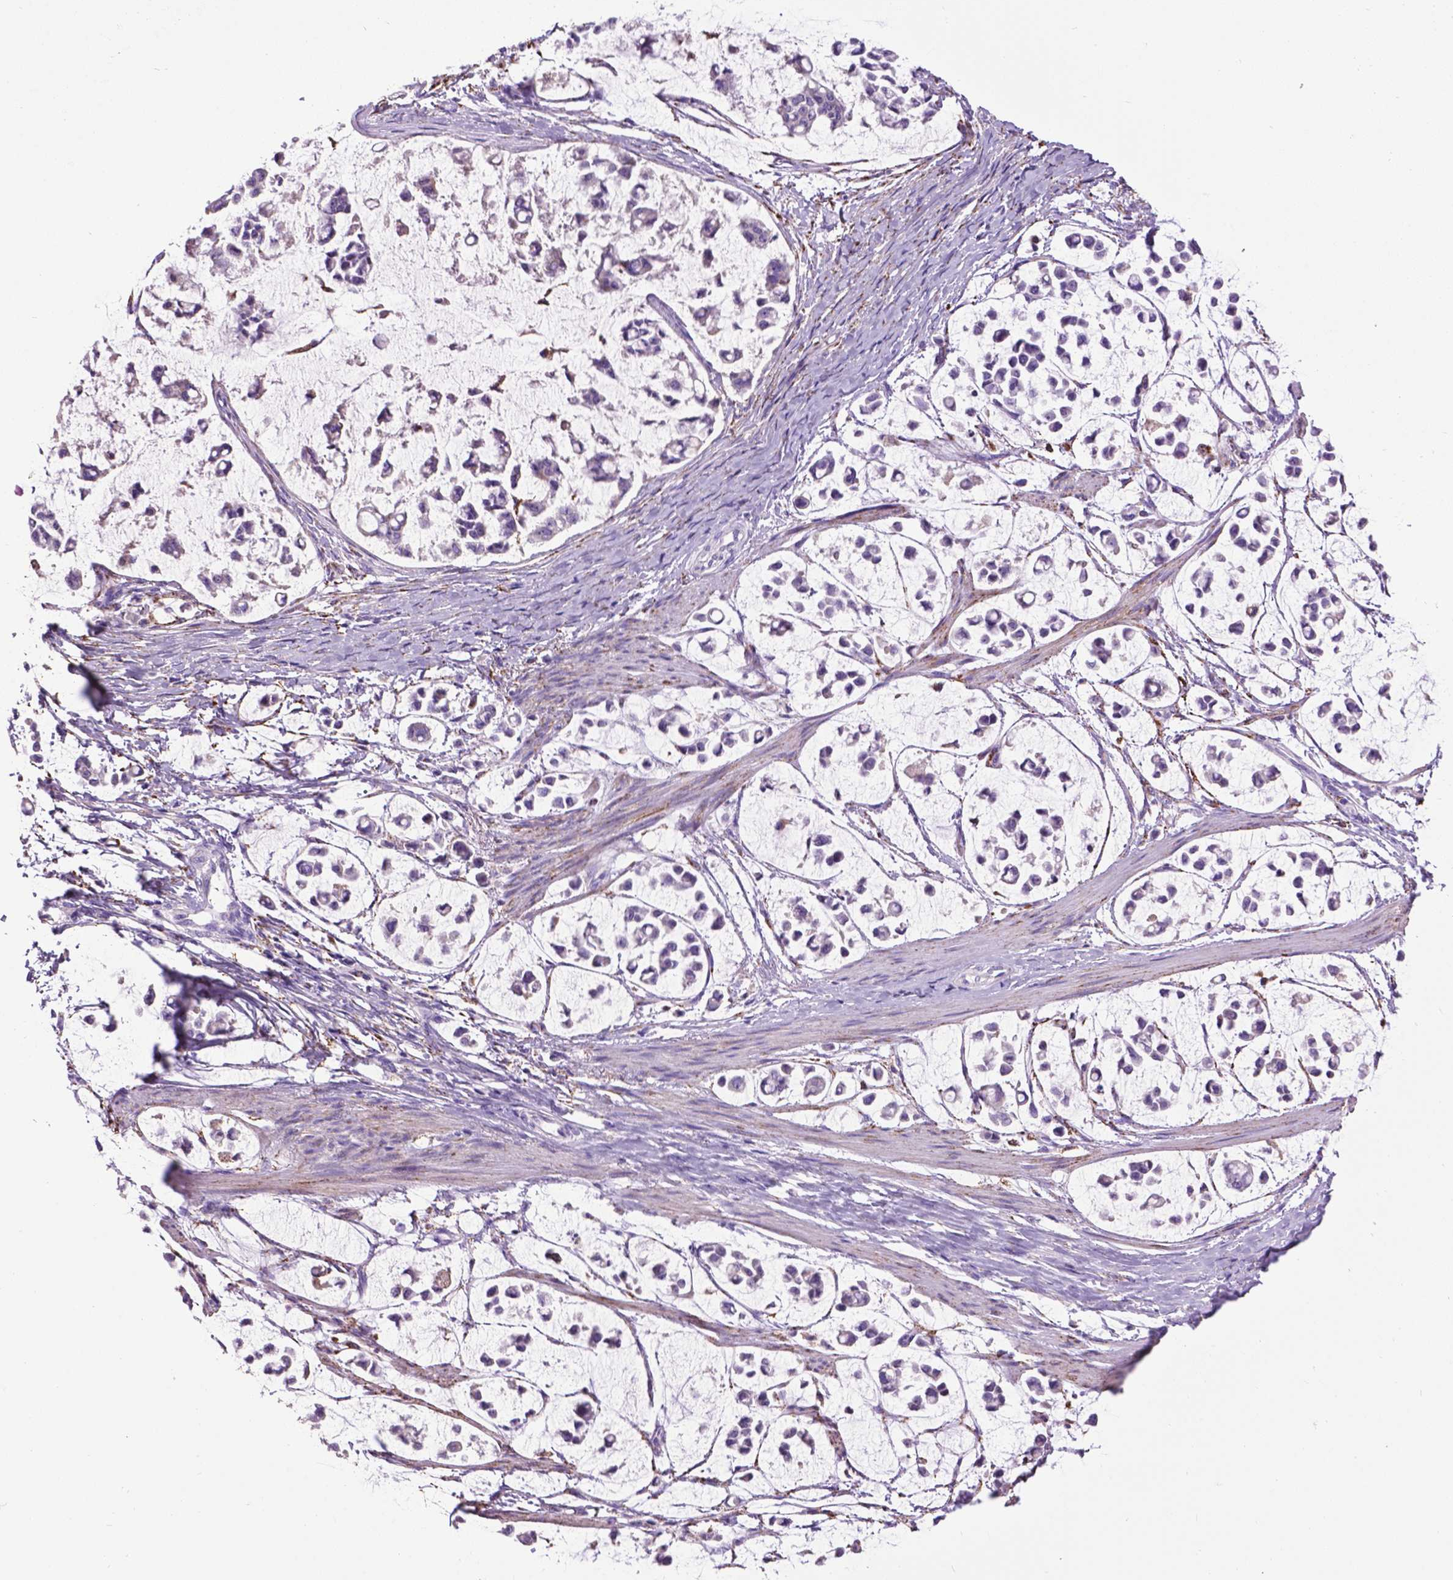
{"staining": {"intensity": "negative", "quantity": "none", "location": "none"}, "tissue": "stomach cancer", "cell_type": "Tumor cells", "image_type": "cancer", "snomed": [{"axis": "morphology", "description": "Adenocarcinoma, NOS"}, {"axis": "topography", "description": "Stomach"}], "caption": "This is an immunohistochemistry photomicrograph of human stomach cancer. There is no expression in tumor cells.", "gene": "TMEM132E", "patient": {"sex": "male", "age": 82}}